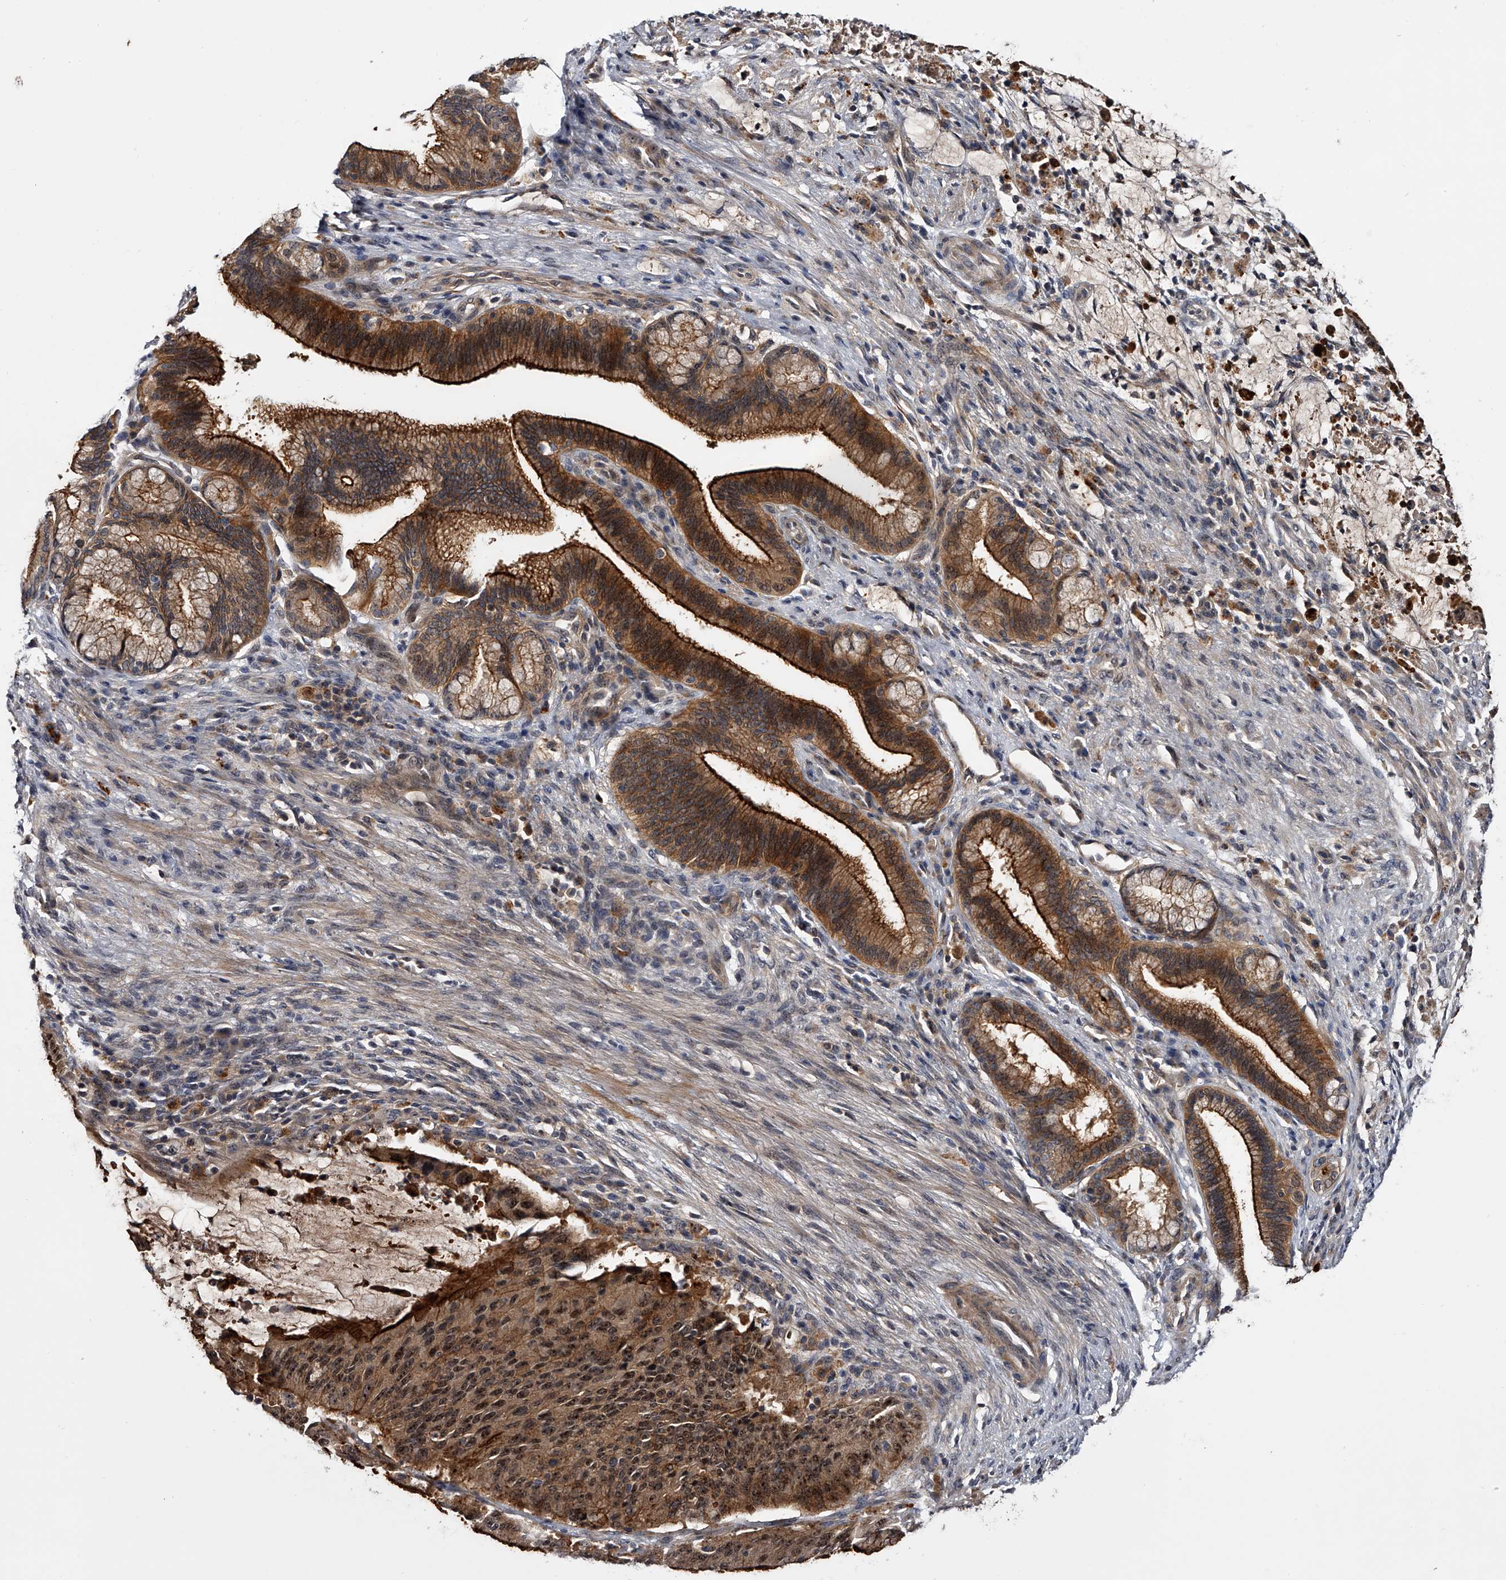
{"staining": {"intensity": "strong", "quantity": ">75%", "location": "cytoplasmic/membranous"}, "tissue": "liver cancer", "cell_type": "Tumor cells", "image_type": "cancer", "snomed": [{"axis": "morphology", "description": "Normal tissue, NOS"}, {"axis": "morphology", "description": "Cholangiocarcinoma"}, {"axis": "topography", "description": "Liver"}, {"axis": "topography", "description": "Peripheral nerve tissue"}], "caption": "The immunohistochemical stain shows strong cytoplasmic/membranous staining in tumor cells of liver cancer tissue.", "gene": "MDN1", "patient": {"sex": "female", "age": 73}}